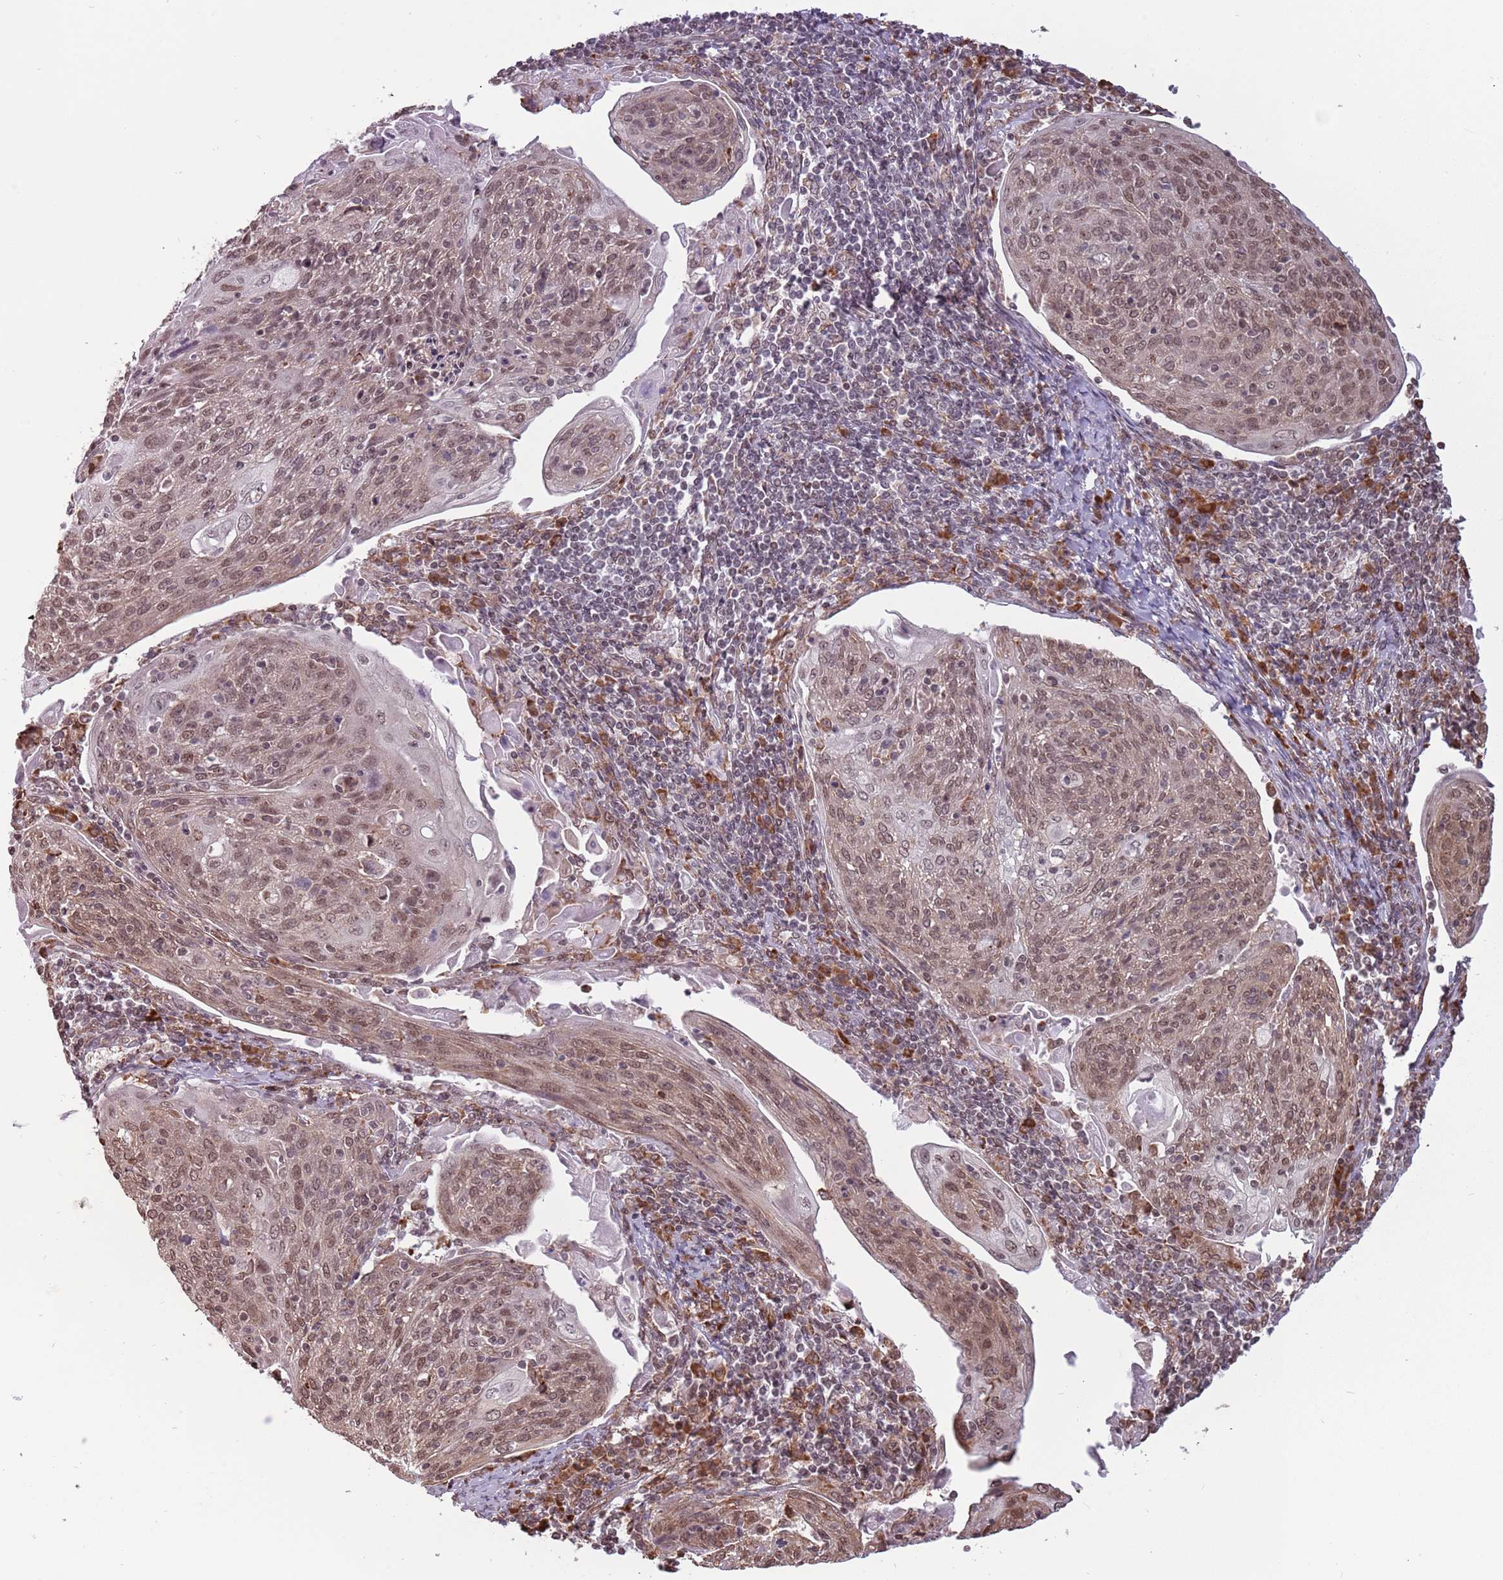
{"staining": {"intensity": "moderate", "quantity": ">75%", "location": "nuclear"}, "tissue": "cervical cancer", "cell_type": "Tumor cells", "image_type": "cancer", "snomed": [{"axis": "morphology", "description": "Squamous cell carcinoma, NOS"}, {"axis": "topography", "description": "Cervix"}], "caption": "Squamous cell carcinoma (cervical) stained with immunohistochemistry shows moderate nuclear positivity in about >75% of tumor cells.", "gene": "BARD1", "patient": {"sex": "female", "age": 67}}